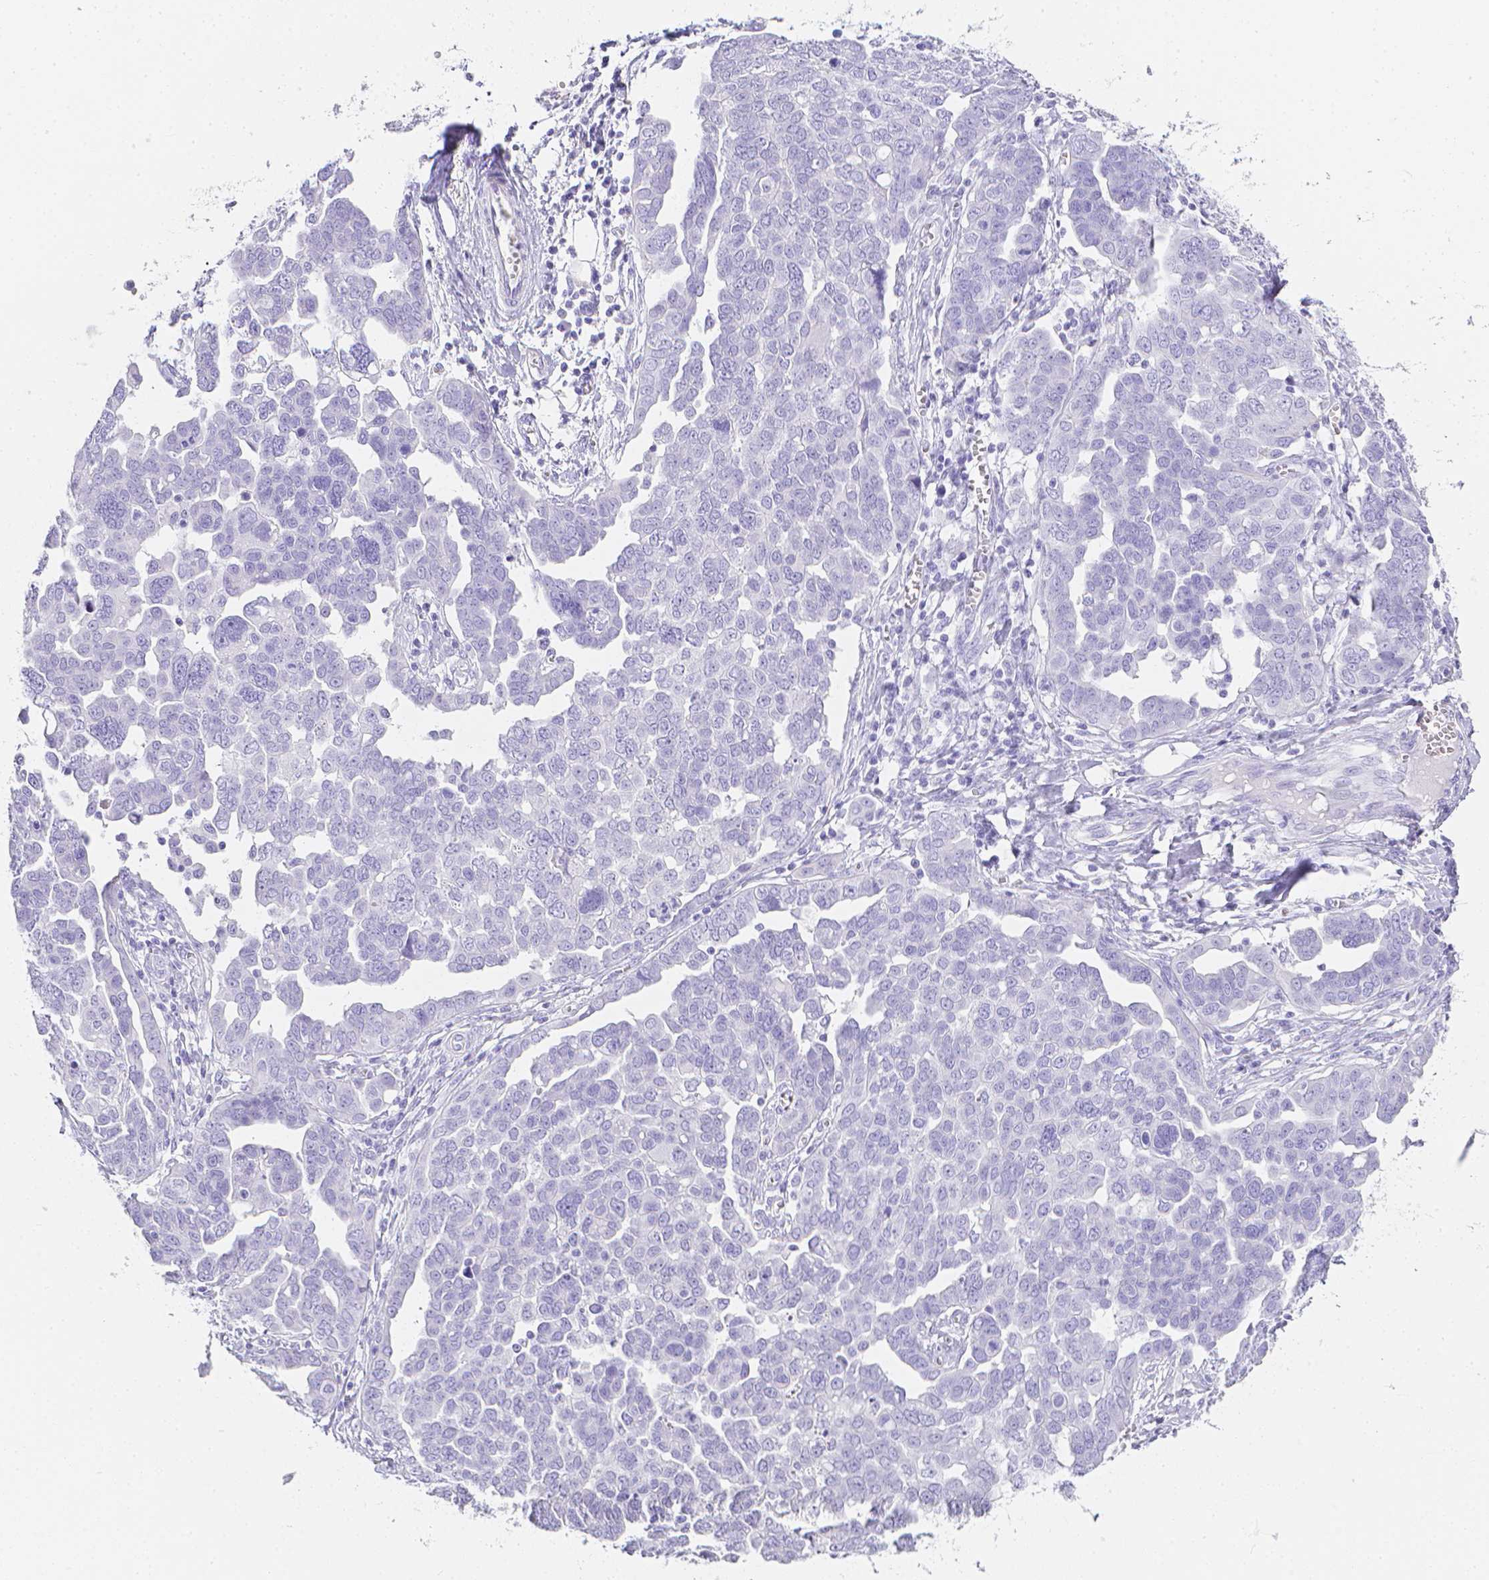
{"staining": {"intensity": "negative", "quantity": "none", "location": "none"}, "tissue": "ovarian cancer", "cell_type": "Tumor cells", "image_type": "cancer", "snomed": [{"axis": "morphology", "description": "Cystadenocarcinoma, serous, NOS"}, {"axis": "topography", "description": "Ovary"}], "caption": "Histopathology image shows no protein expression in tumor cells of ovarian serous cystadenocarcinoma tissue.", "gene": "LGALS4", "patient": {"sex": "female", "age": 59}}